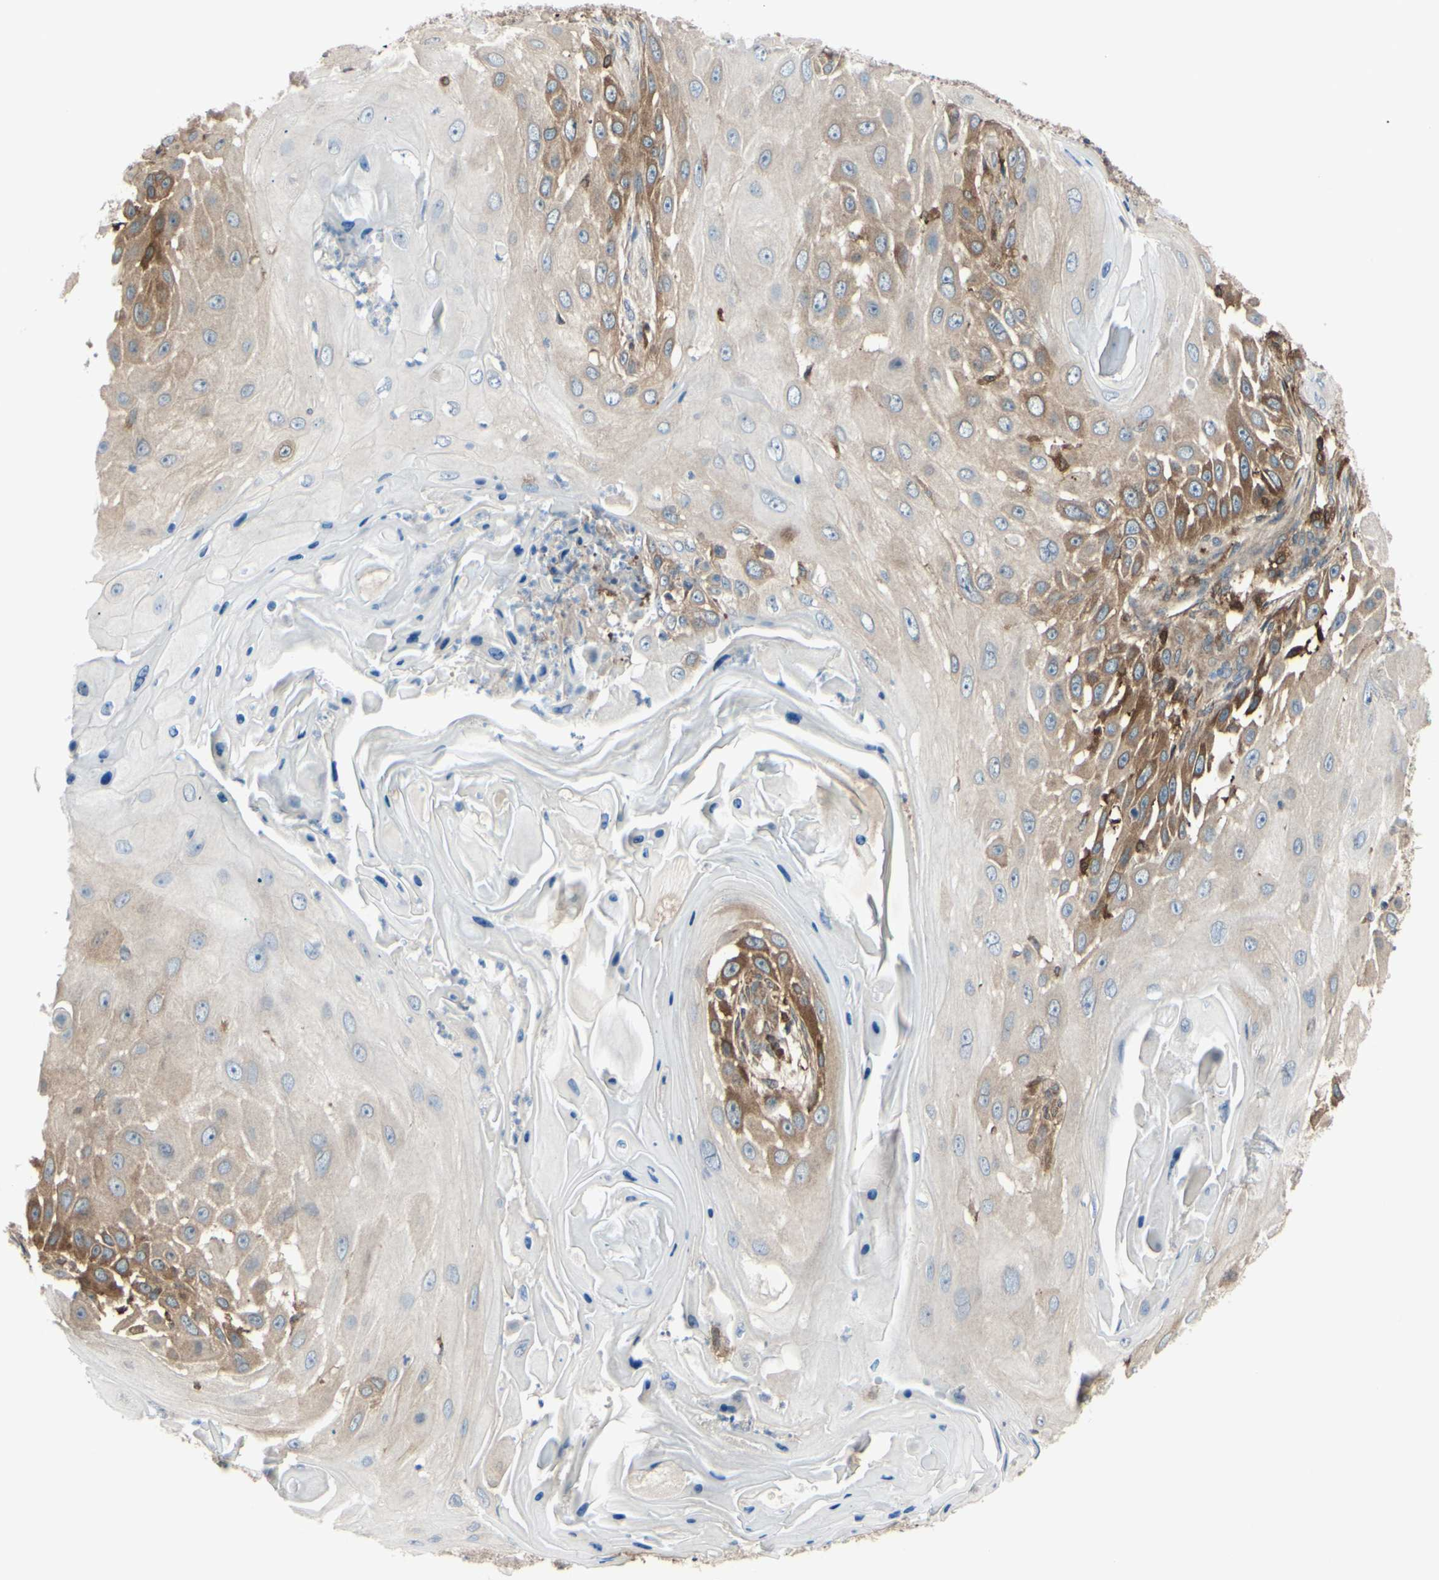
{"staining": {"intensity": "moderate", "quantity": "<25%", "location": "cytoplasmic/membranous"}, "tissue": "skin cancer", "cell_type": "Tumor cells", "image_type": "cancer", "snomed": [{"axis": "morphology", "description": "Squamous cell carcinoma, NOS"}, {"axis": "topography", "description": "Skin"}], "caption": "Brown immunohistochemical staining in squamous cell carcinoma (skin) shows moderate cytoplasmic/membranous expression in about <25% of tumor cells.", "gene": "IGSF9B", "patient": {"sex": "female", "age": 44}}